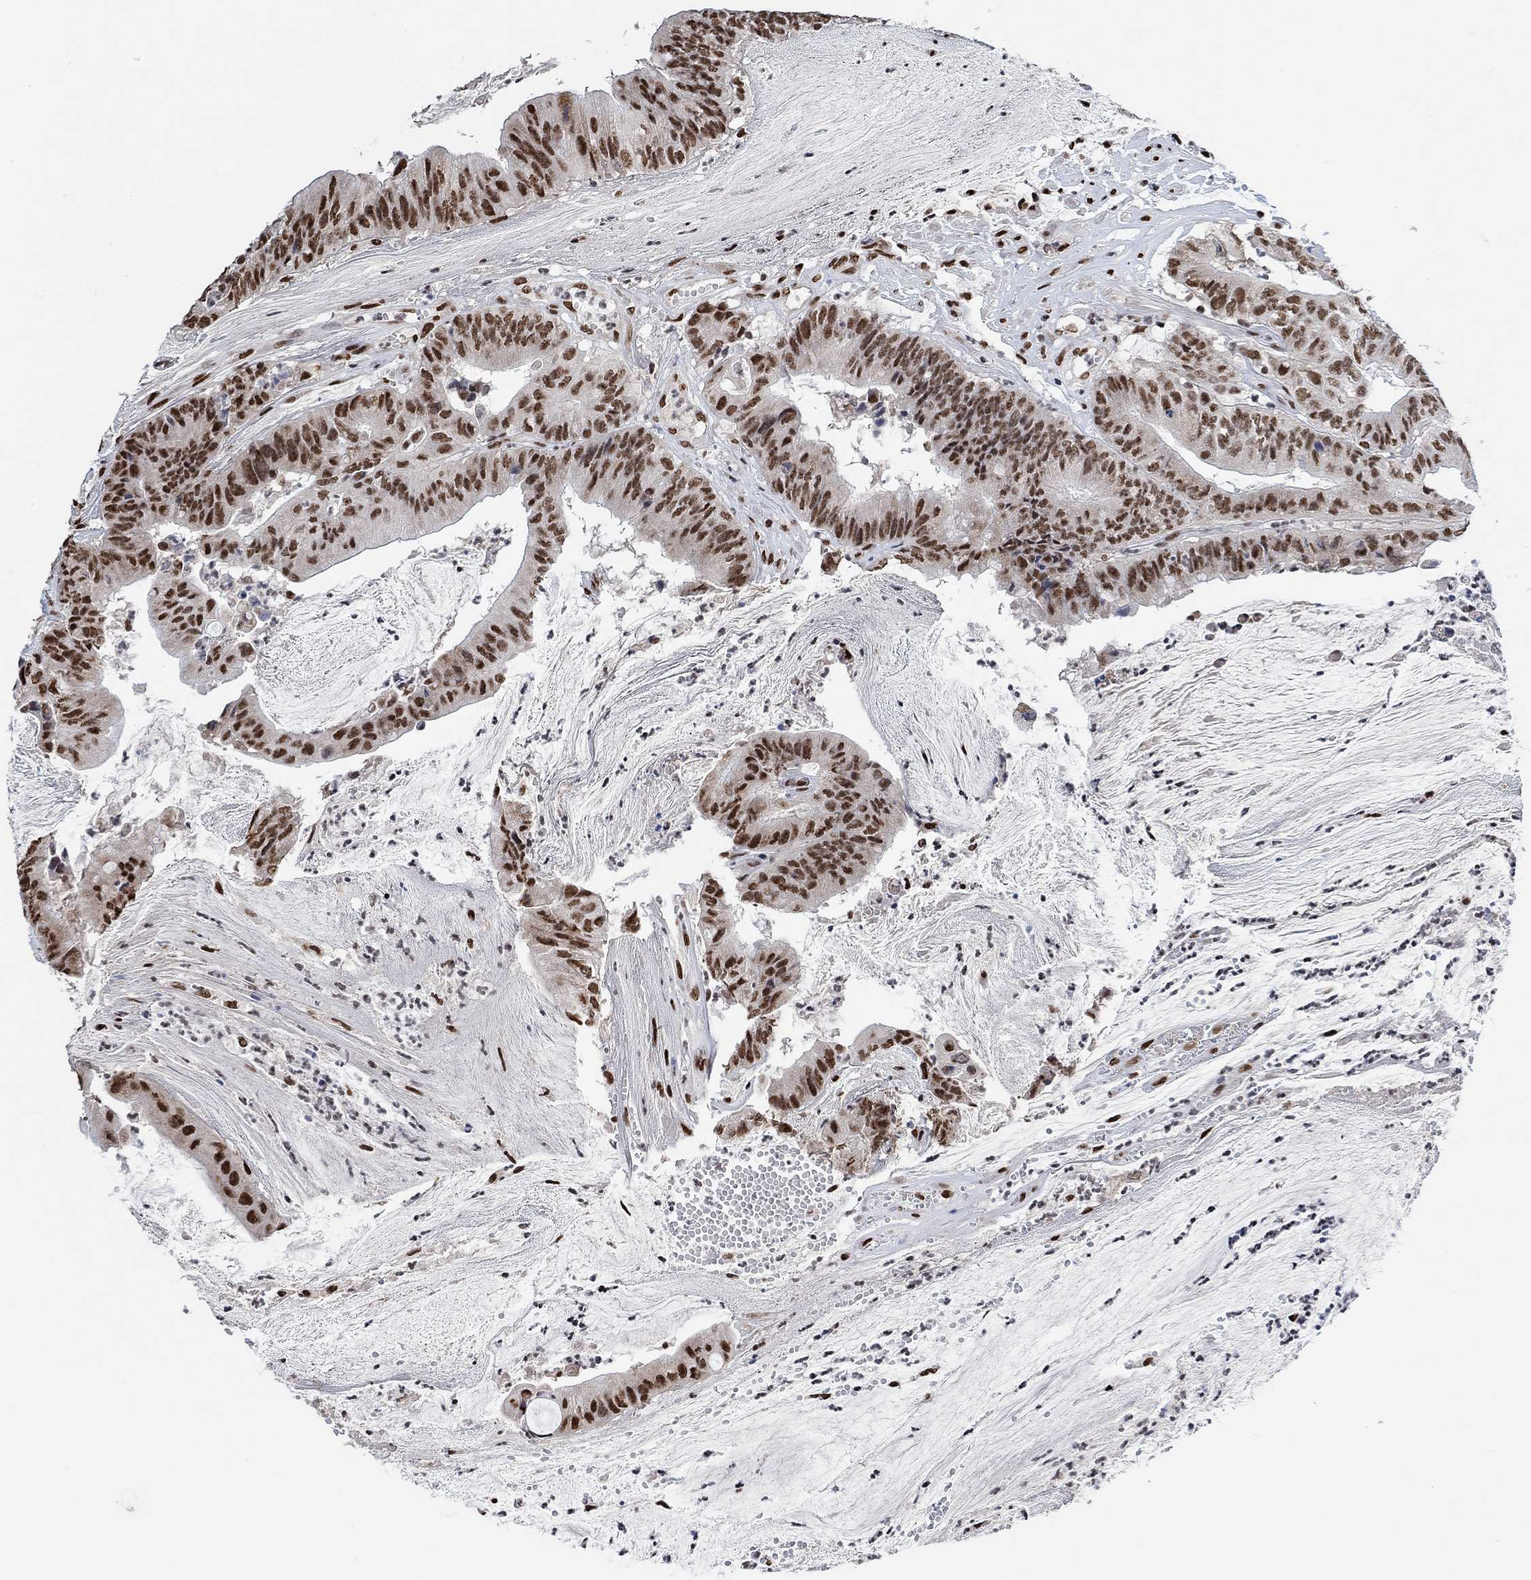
{"staining": {"intensity": "strong", "quantity": ">75%", "location": "nuclear"}, "tissue": "colorectal cancer", "cell_type": "Tumor cells", "image_type": "cancer", "snomed": [{"axis": "morphology", "description": "Adenocarcinoma, NOS"}, {"axis": "topography", "description": "Colon"}], "caption": "Colorectal cancer (adenocarcinoma) tissue reveals strong nuclear staining in about >75% of tumor cells, visualized by immunohistochemistry.", "gene": "USP39", "patient": {"sex": "female", "age": 69}}